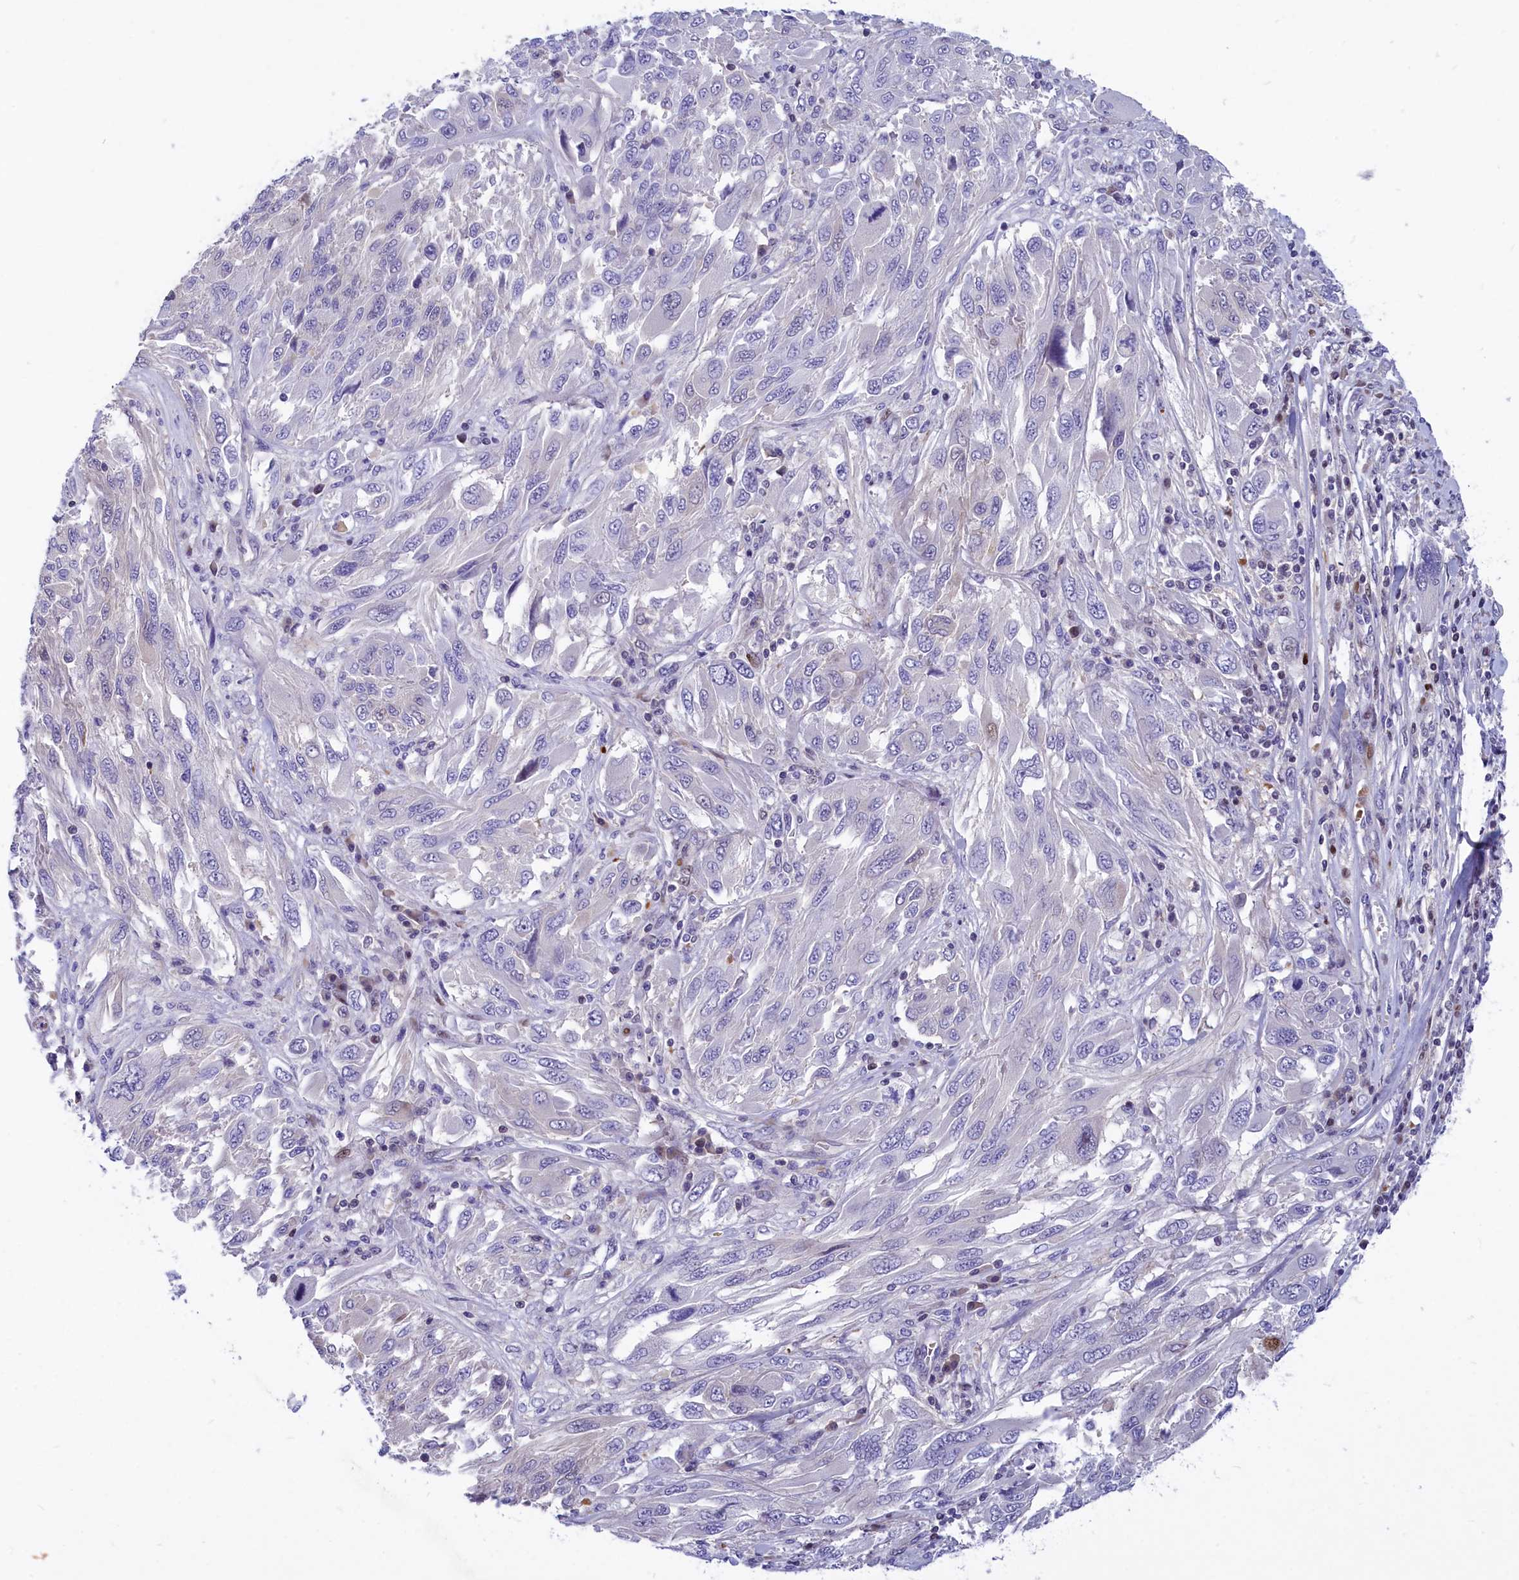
{"staining": {"intensity": "negative", "quantity": "none", "location": "none"}, "tissue": "melanoma", "cell_type": "Tumor cells", "image_type": "cancer", "snomed": [{"axis": "morphology", "description": "Malignant melanoma, NOS"}, {"axis": "topography", "description": "Skin"}], "caption": "A histopathology image of human melanoma is negative for staining in tumor cells.", "gene": "NKPD1", "patient": {"sex": "female", "age": 91}}